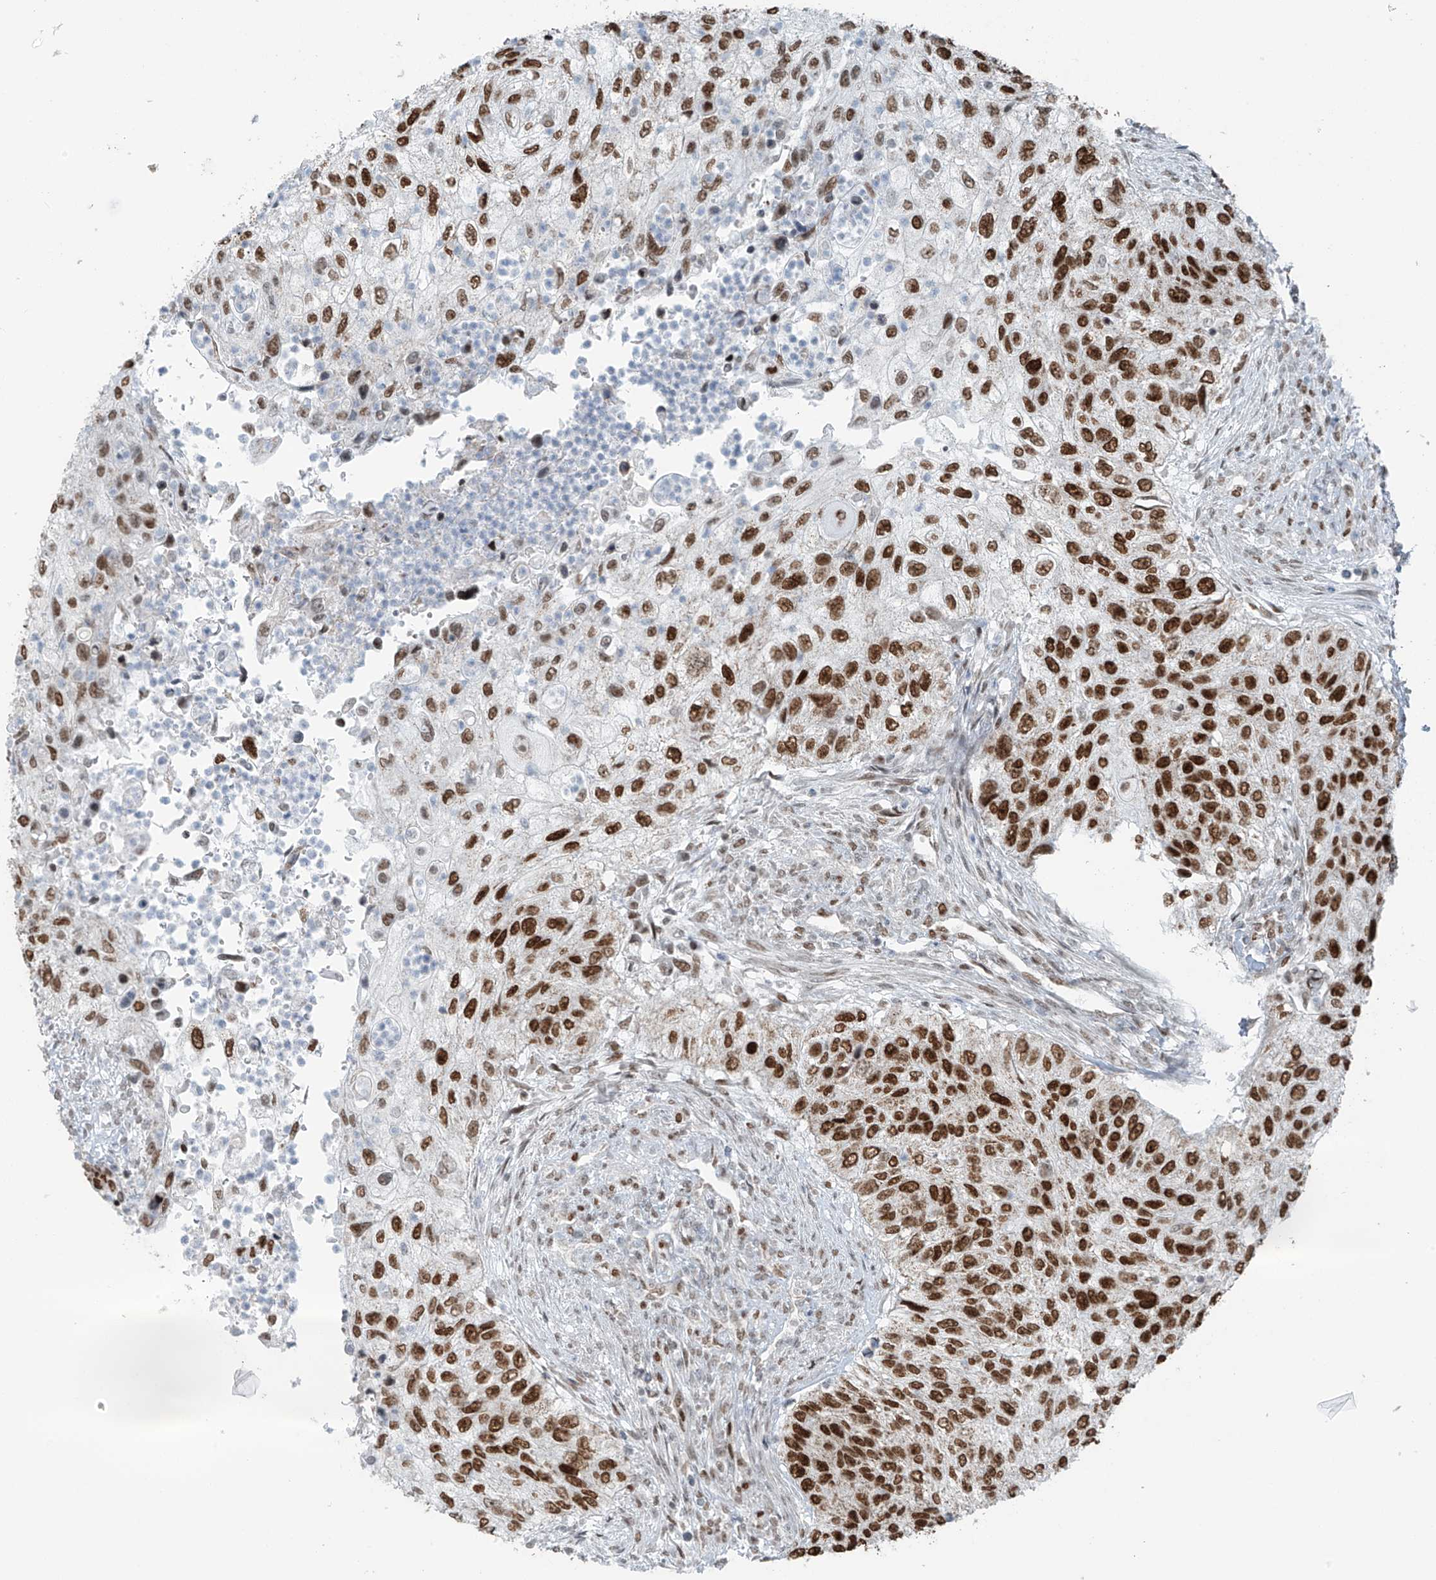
{"staining": {"intensity": "strong", "quantity": ">75%", "location": "nuclear"}, "tissue": "urothelial cancer", "cell_type": "Tumor cells", "image_type": "cancer", "snomed": [{"axis": "morphology", "description": "Urothelial carcinoma, High grade"}, {"axis": "topography", "description": "Urinary bladder"}], "caption": "Immunohistochemistry (IHC) histopathology image of neoplastic tissue: human high-grade urothelial carcinoma stained using IHC displays high levels of strong protein expression localized specifically in the nuclear of tumor cells, appearing as a nuclear brown color.", "gene": "WRNIP1", "patient": {"sex": "female", "age": 60}}